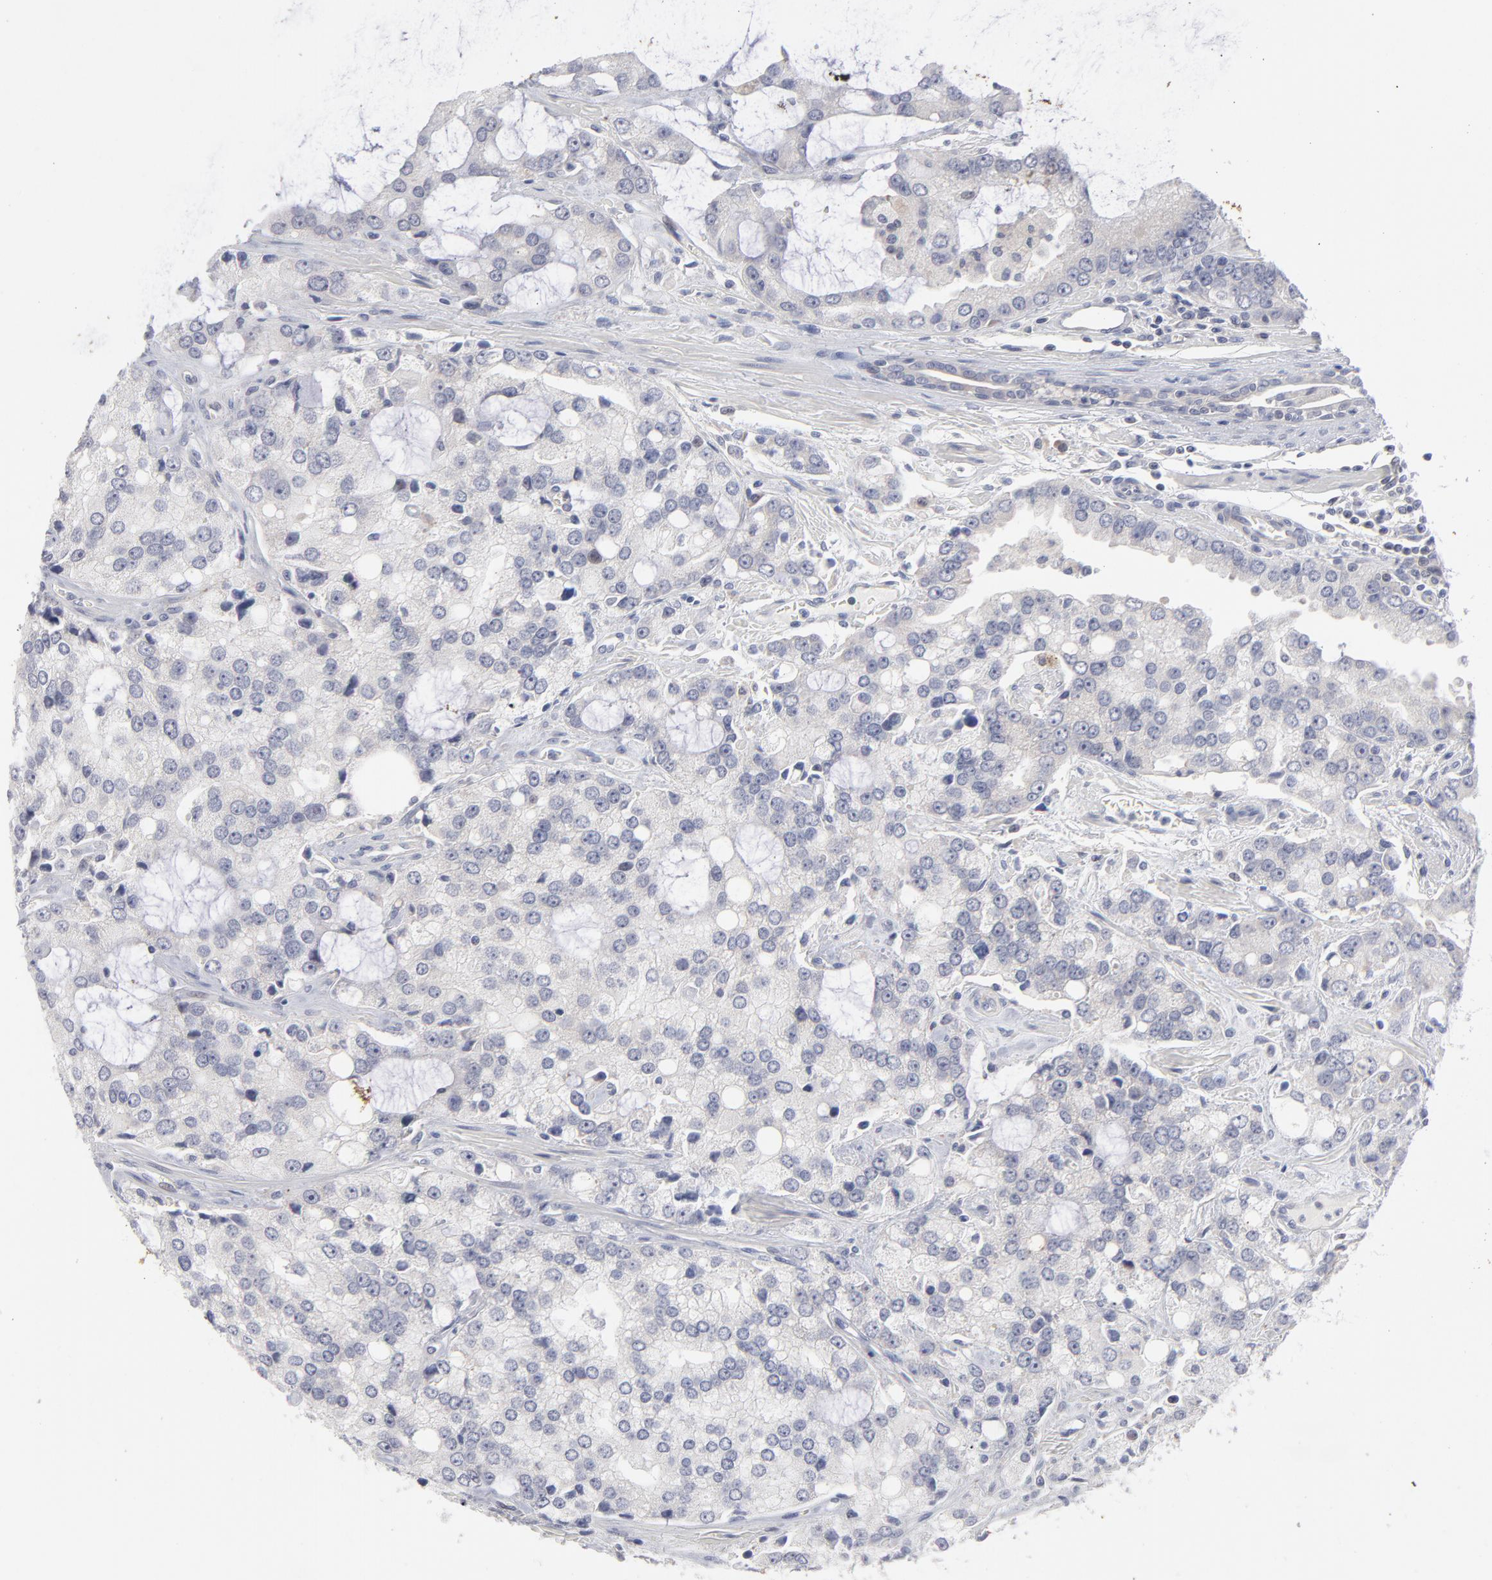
{"staining": {"intensity": "negative", "quantity": "none", "location": "none"}, "tissue": "prostate cancer", "cell_type": "Tumor cells", "image_type": "cancer", "snomed": [{"axis": "morphology", "description": "Adenocarcinoma, High grade"}, {"axis": "topography", "description": "Prostate"}], "caption": "IHC of prostate cancer exhibits no positivity in tumor cells.", "gene": "RPS24", "patient": {"sex": "male", "age": 67}}